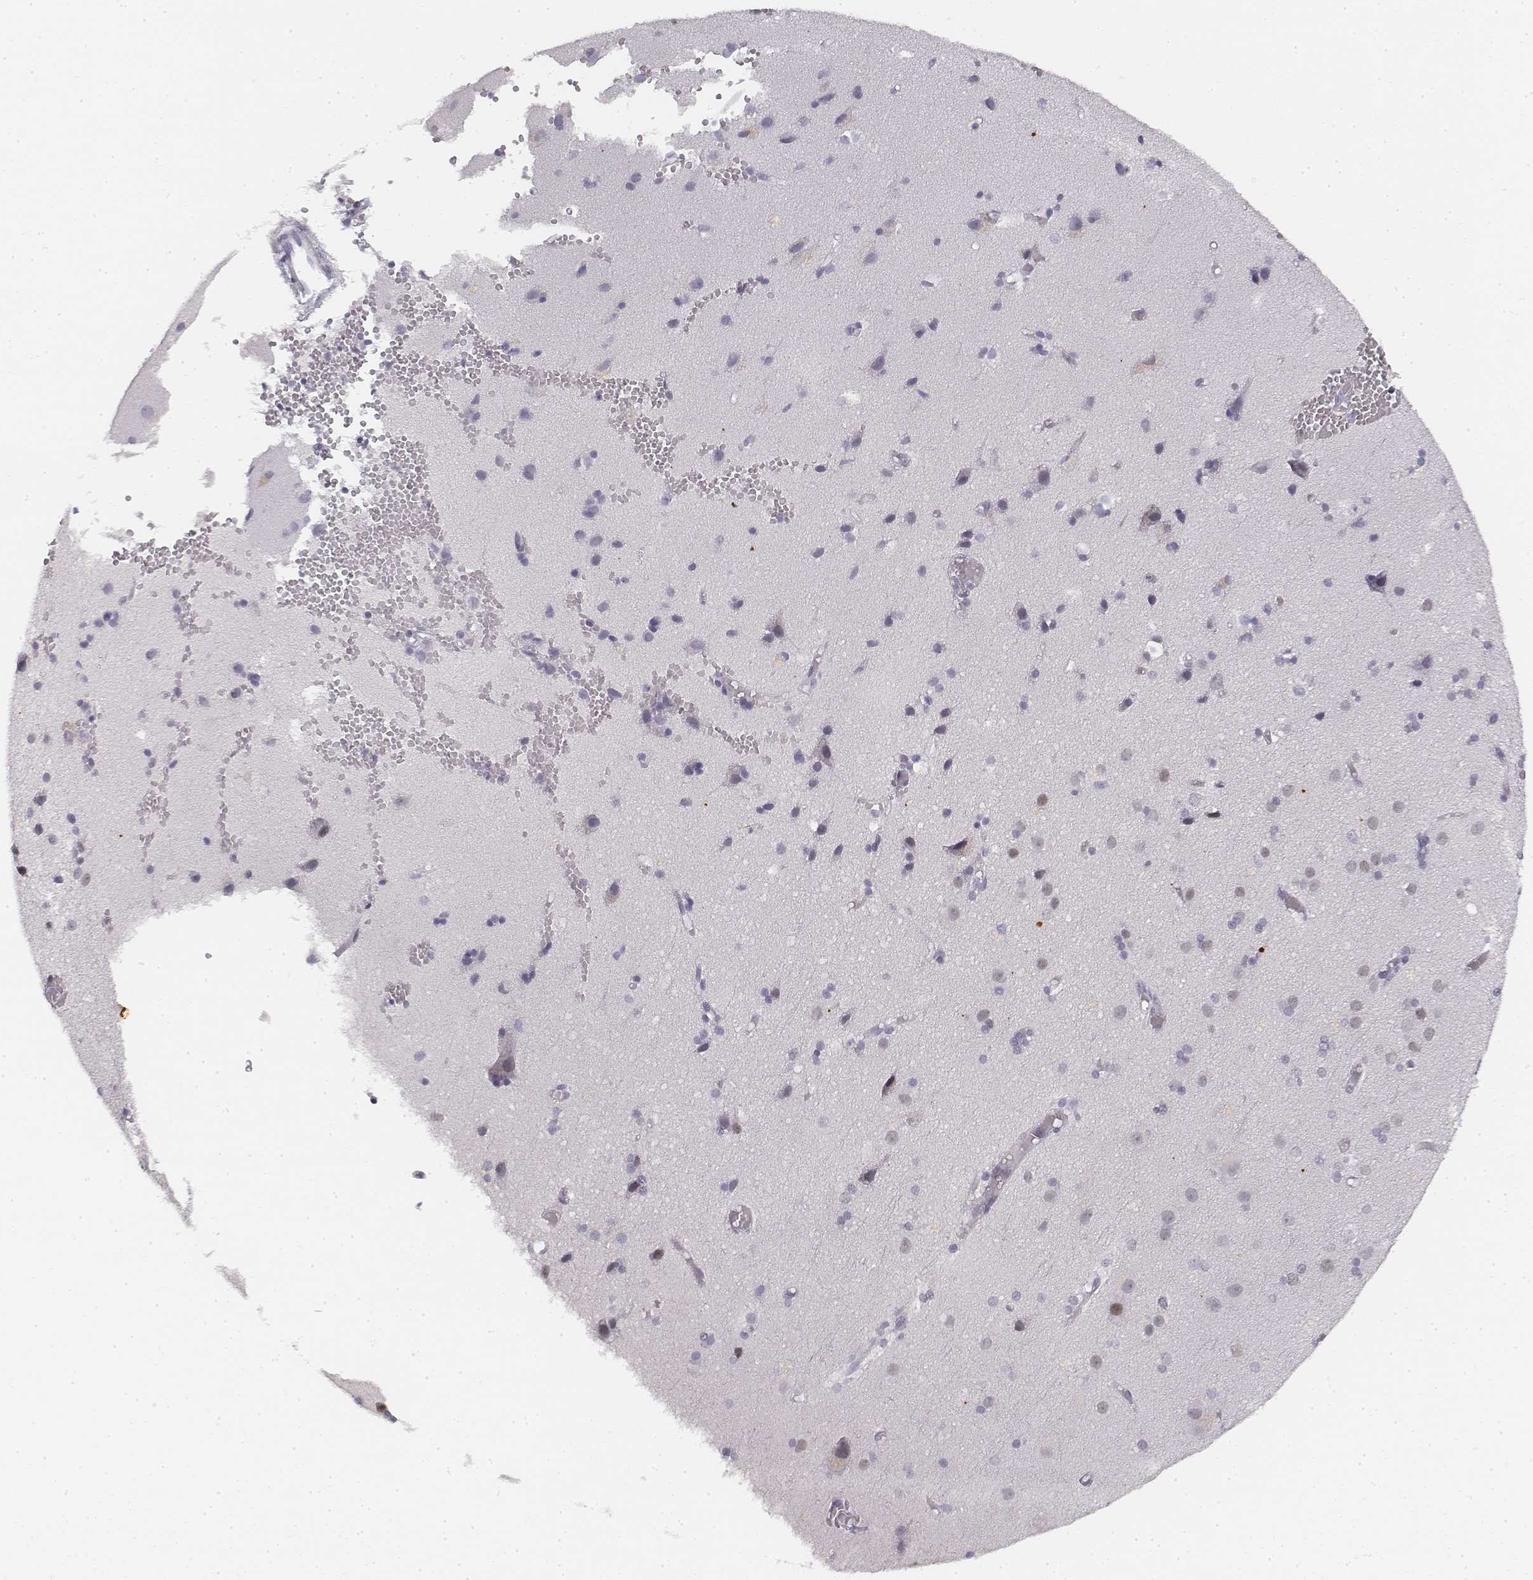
{"staining": {"intensity": "negative", "quantity": "none", "location": "none"}, "tissue": "cerebral cortex", "cell_type": "Endothelial cells", "image_type": "normal", "snomed": [{"axis": "morphology", "description": "Normal tissue, NOS"}, {"axis": "morphology", "description": "Glioma, malignant, High grade"}, {"axis": "topography", "description": "Cerebral cortex"}], "caption": "Immunohistochemical staining of unremarkable cerebral cortex demonstrates no significant positivity in endothelial cells.", "gene": "KRTAP2", "patient": {"sex": "male", "age": 71}}